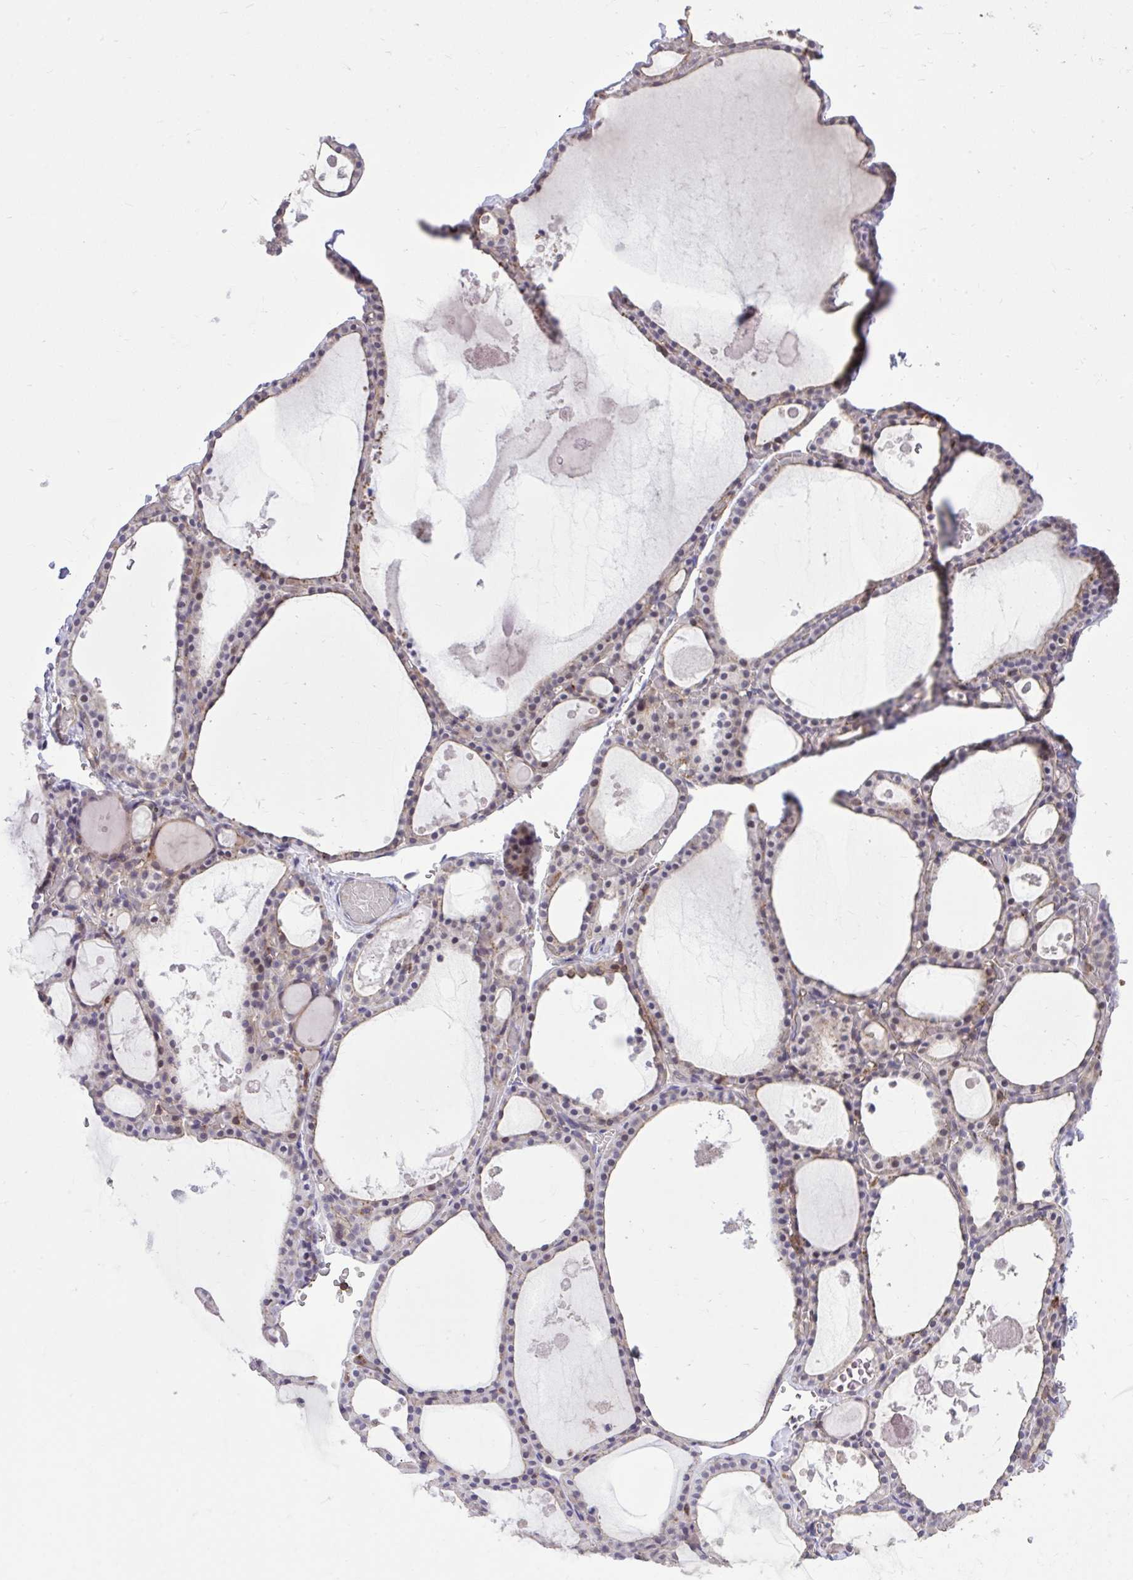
{"staining": {"intensity": "weak", "quantity": "25%-75%", "location": "cytoplasmic/membranous"}, "tissue": "thyroid gland", "cell_type": "Glandular cells", "image_type": "normal", "snomed": [{"axis": "morphology", "description": "Normal tissue, NOS"}, {"axis": "topography", "description": "Thyroid gland"}], "caption": "Normal thyroid gland reveals weak cytoplasmic/membranous staining in about 25%-75% of glandular cells, visualized by immunohistochemistry.", "gene": "IGFL2", "patient": {"sex": "male", "age": 56}}